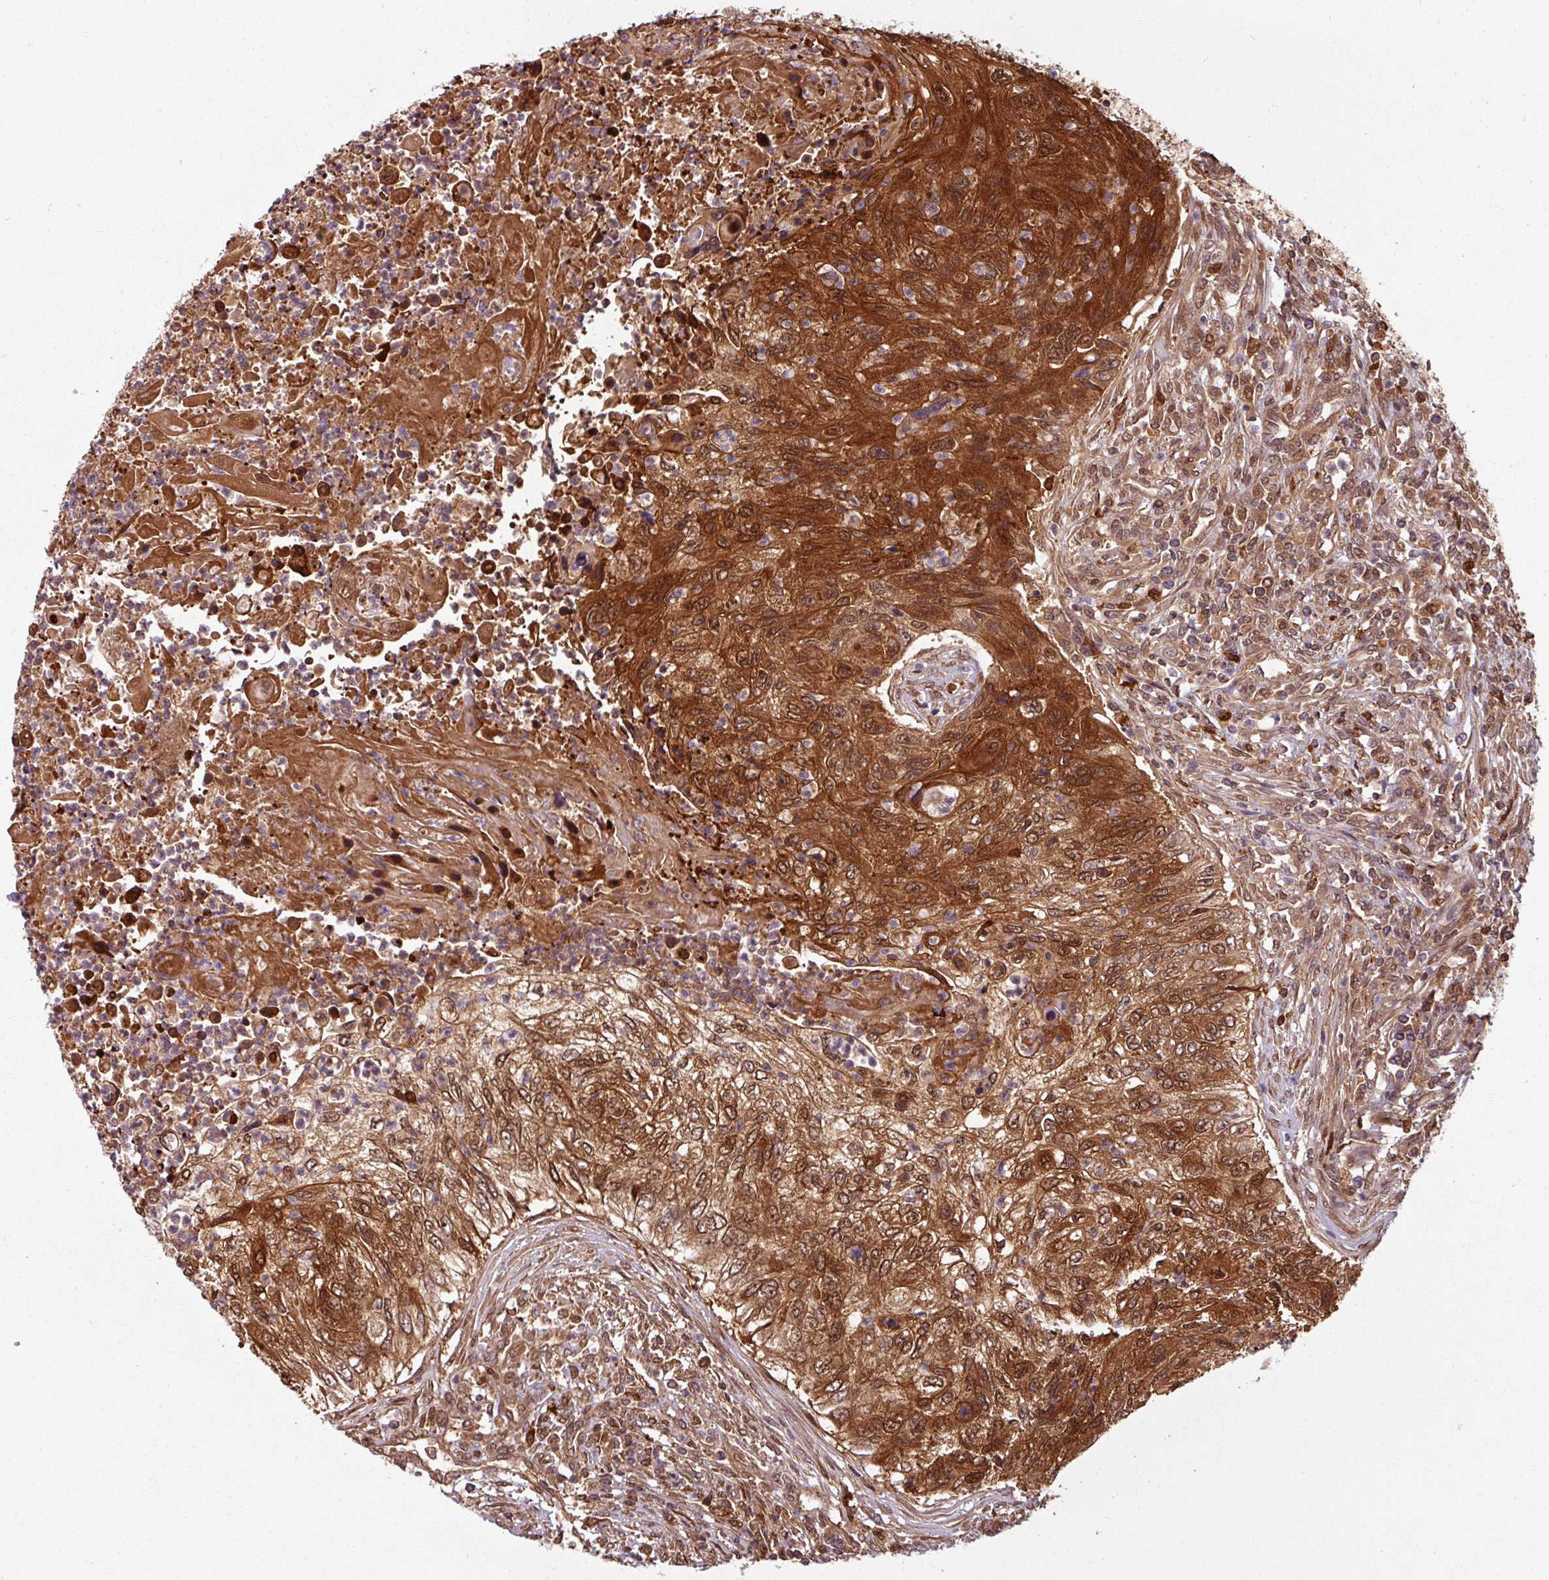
{"staining": {"intensity": "strong", "quantity": ">75%", "location": "cytoplasmic/membranous,nuclear"}, "tissue": "urothelial cancer", "cell_type": "Tumor cells", "image_type": "cancer", "snomed": [{"axis": "morphology", "description": "Urothelial carcinoma, High grade"}, {"axis": "topography", "description": "Urinary bladder"}], "caption": "Urothelial cancer stained with DAB immunohistochemistry reveals high levels of strong cytoplasmic/membranous and nuclear staining in approximately >75% of tumor cells. (DAB (3,3'-diaminobenzidine) IHC with brightfield microscopy, high magnification).", "gene": "KCTD11", "patient": {"sex": "female", "age": 60}}